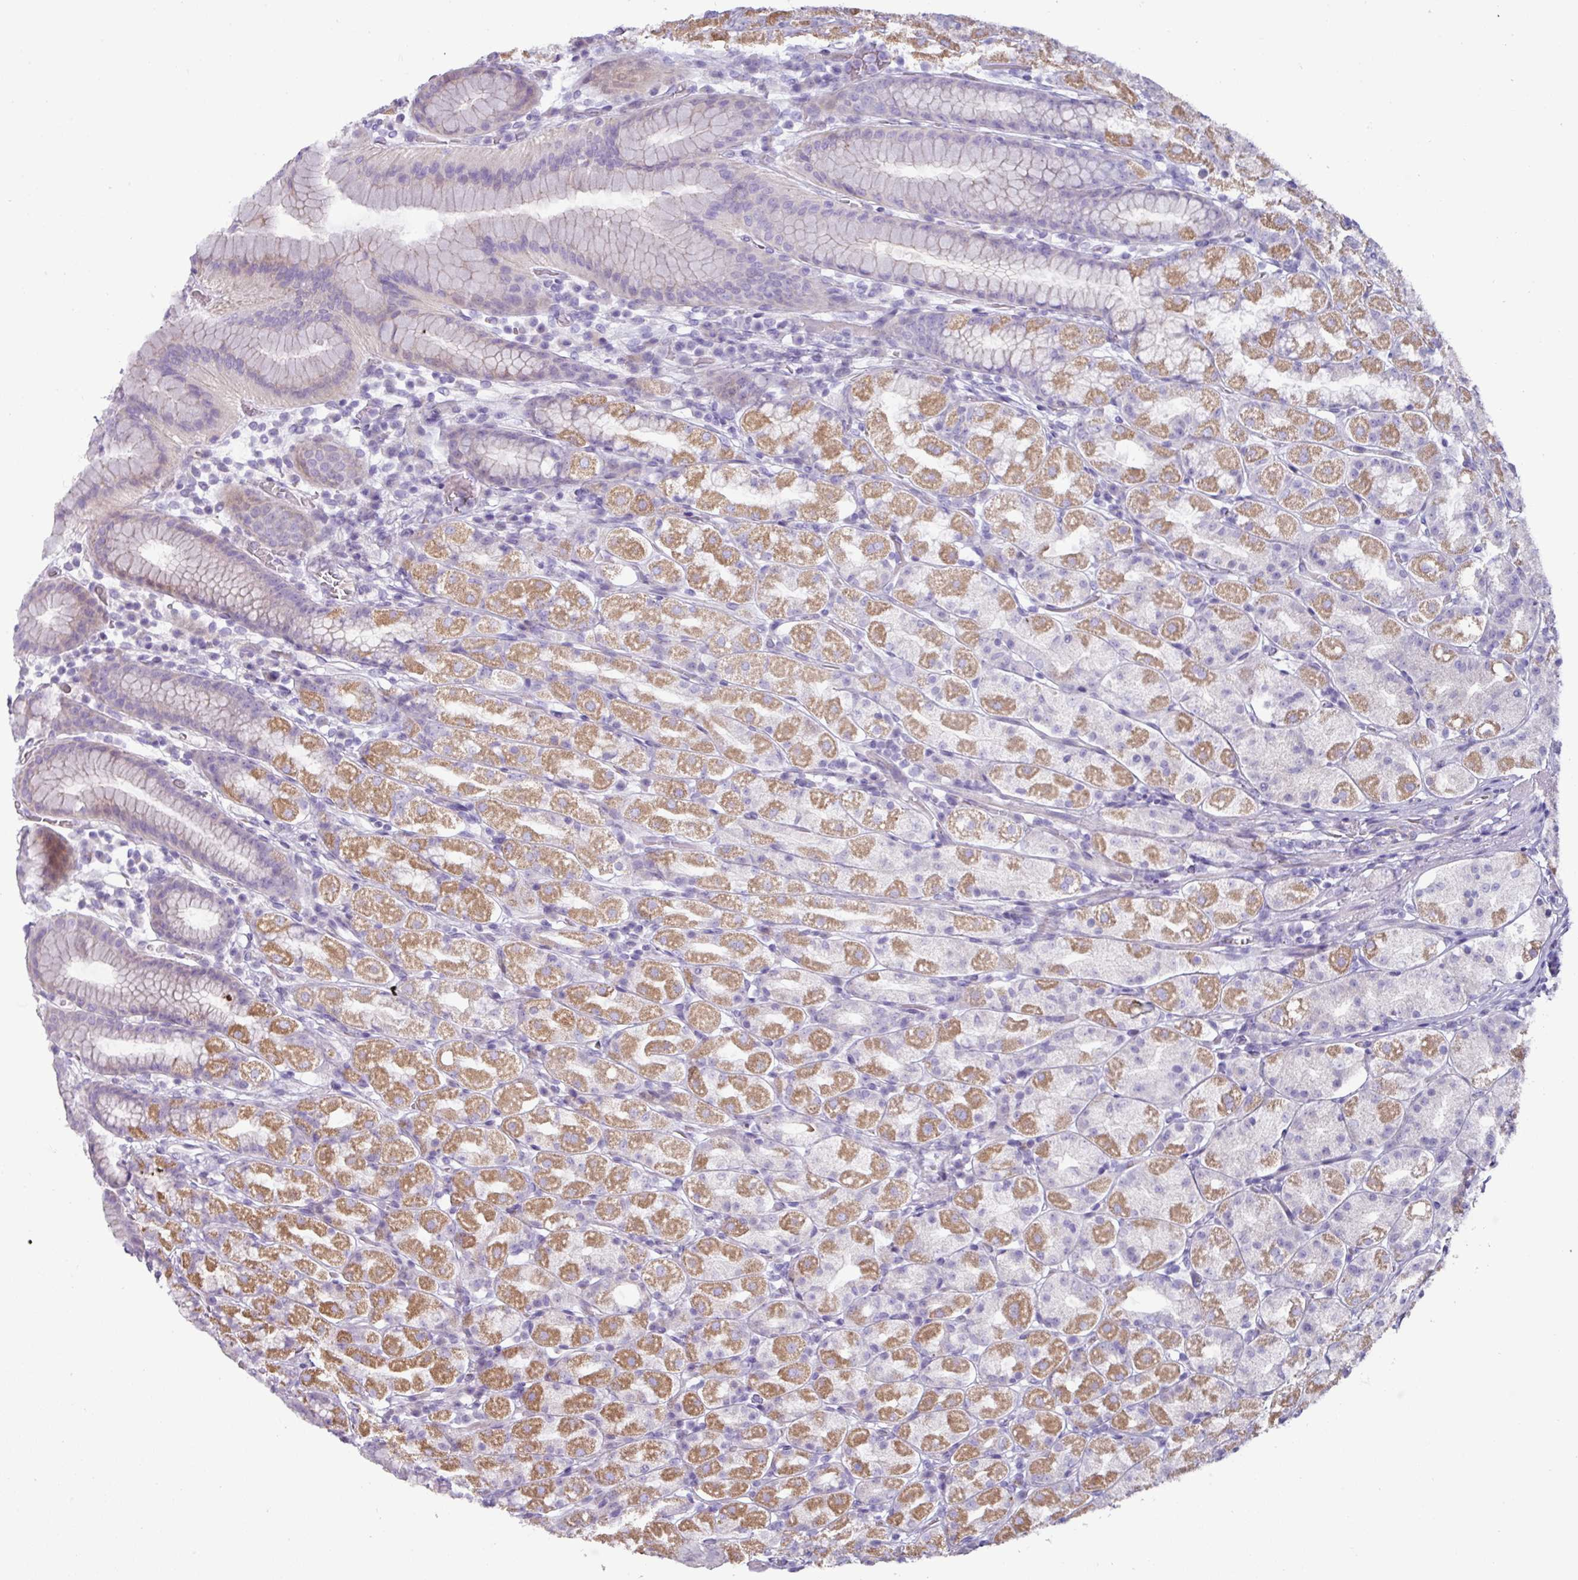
{"staining": {"intensity": "moderate", "quantity": "25%-75%", "location": "cytoplasmic/membranous"}, "tissue": "stomach", "cell_type": "Glandular cells", "image_type": "normal", "snomed": [{"axis": "morphology", "description": "Normal tissue, NOS"}, {"axis": "topography", "description": "Stomach, upper"}, {"axis": "topography", "description": "Stomach"}], "caption": "Immunohistochemistry histopathology image of normal stomach: human stomach stained using immunohistochemistry demonstrates medium levels of moderate protein expression localized specifically in the cytoplasmic/membranous of glandular cells, appearing as a cytoplasmic/membranous brown color.", "gene": "RGS16", "patient": {"sex": "male", "age": 68}}